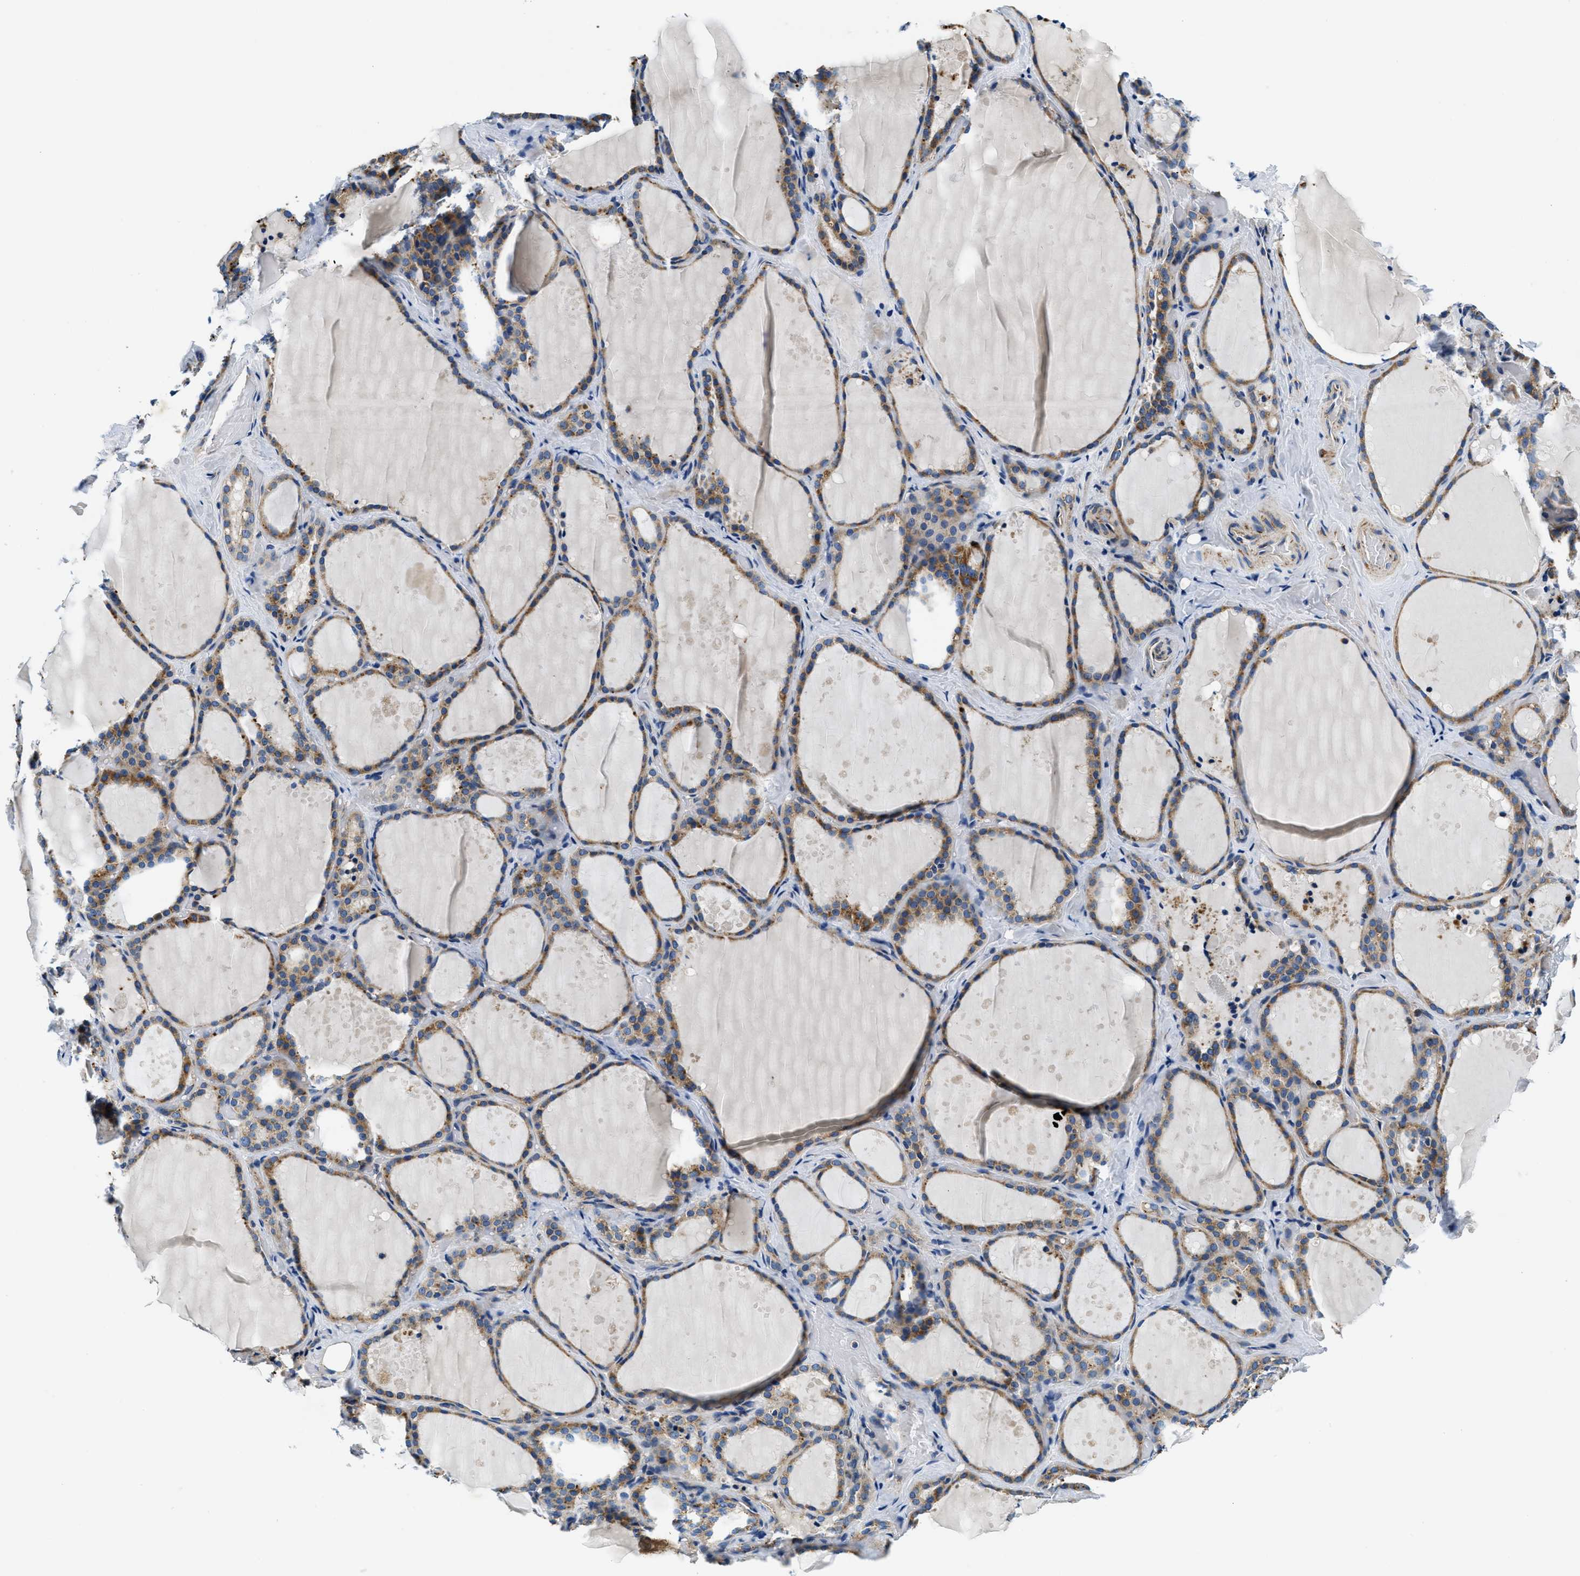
{"staining": {"intensity": "moderate", "quantity": ">75%", "location": "cytoplasmic/membranous"}, "tissue": "thyroid gland", "cell_type": "Glandular cells", "image_type": "normal", "snomed": [{"axis": "morphology", "description": "Normal tissue, NOS"}, {"axis": "topography", "description": "Thyroid gland"}], "caption": "High-magnification brightfield microscopy of benign thyroid gland stained with DAB (3,3'-diaminobenzidine) (brown) and counterstained with hematoxylin (blue). glandular cells exhibit moderate cytoplasmic/membranous positivity is identified in approximately>75% of cells.", "gene": "SAMD4B", "patient": {"sex": "female", "age": 44}}